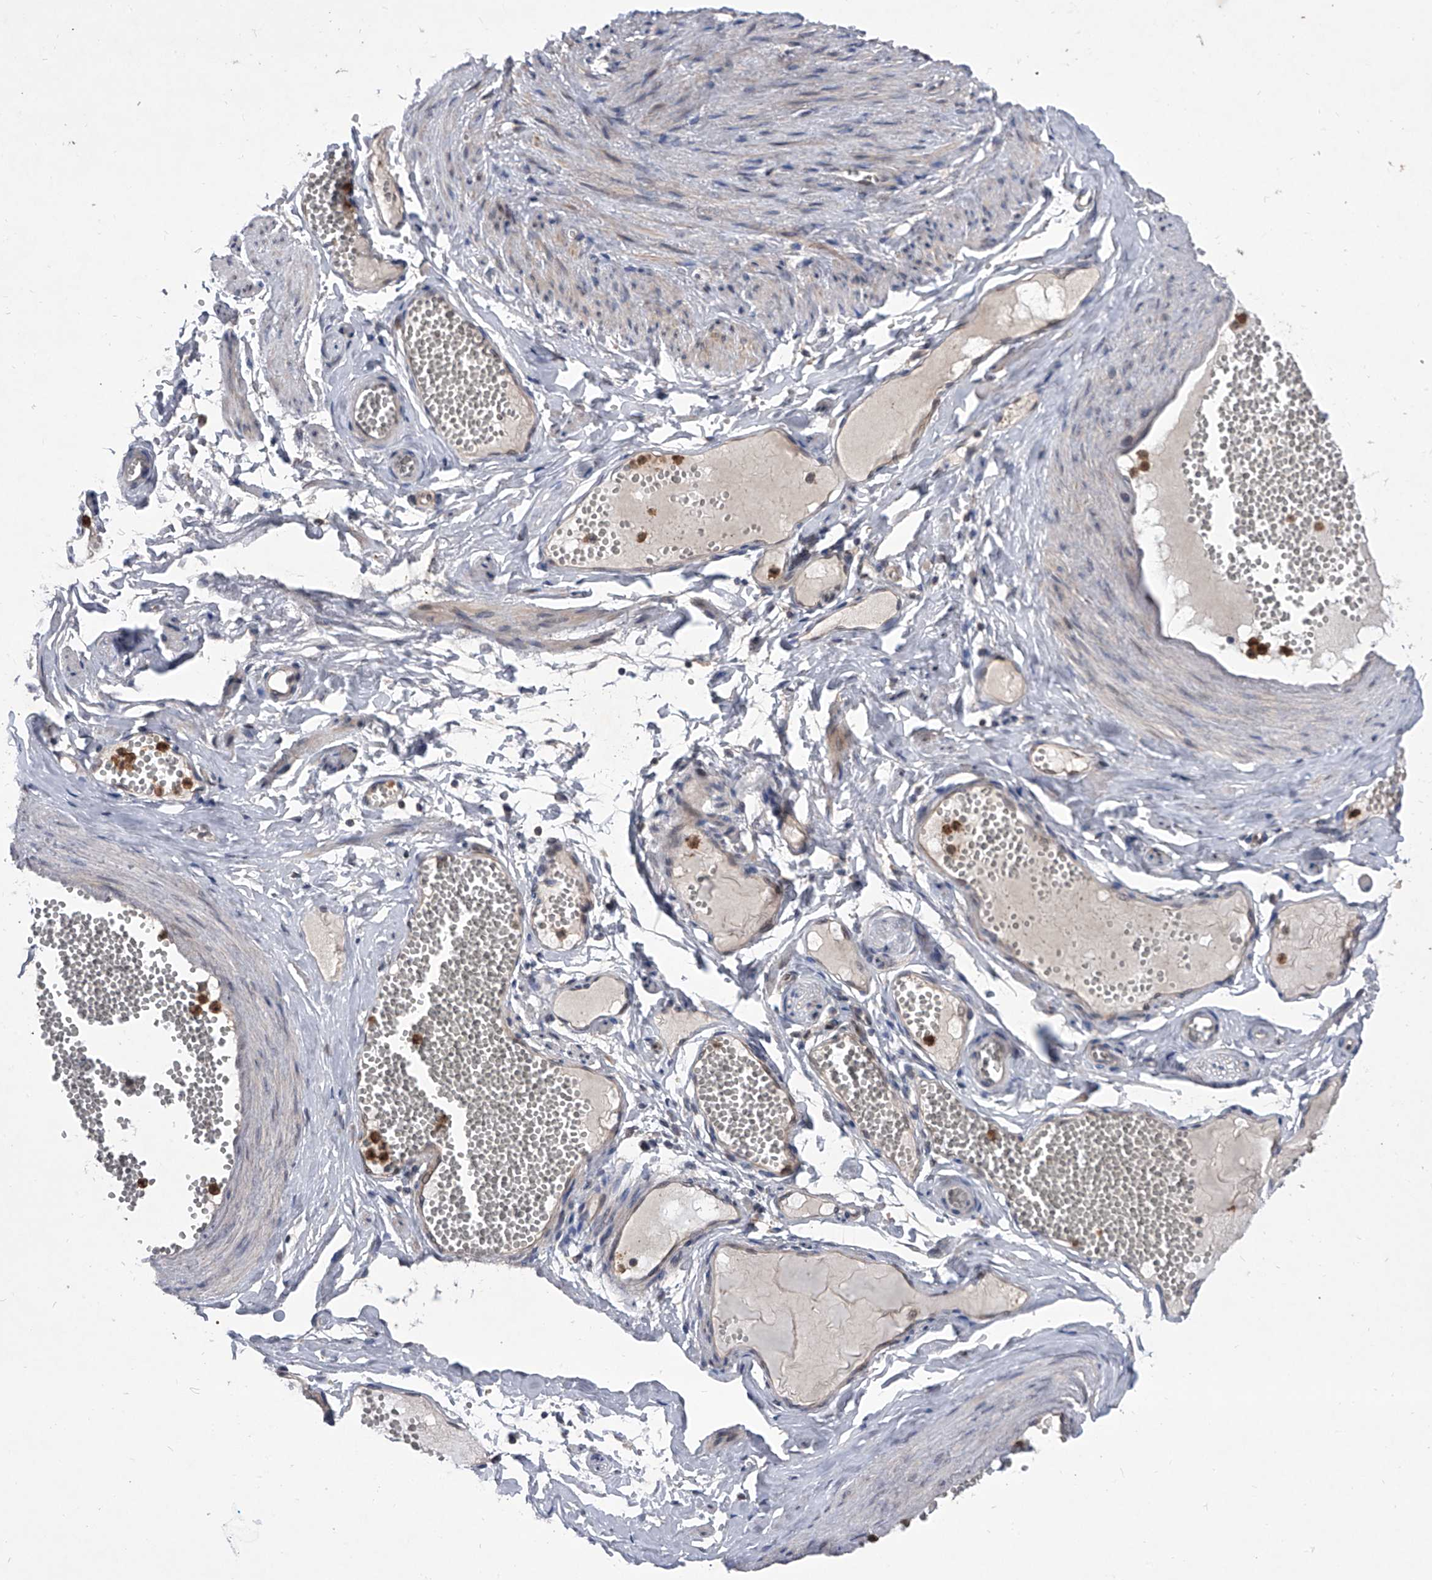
{"staining": {"intensity": "moderate", "quantity": ">75%", "location": "cytoplasmic/membranous"}, "tissue": "adipose tissue", "cell_type": "Adipocytes", "image_type": "normal", "snomed": [{"axis": "morphology", "description": "Normal tissue, NOS"}, {"axis": "topography", "description": "Smooth muscle"}, {"axis": "topography", "description": "Peripheral nerve tissue"}], "caption": "Protein staining of benign adipose tissue exhibits moderate cytoplasmic/membranous staining in about >75% of adipocytes.", "gene": "BHLHE23", "patient": {"sex": "female", "age": 39}}